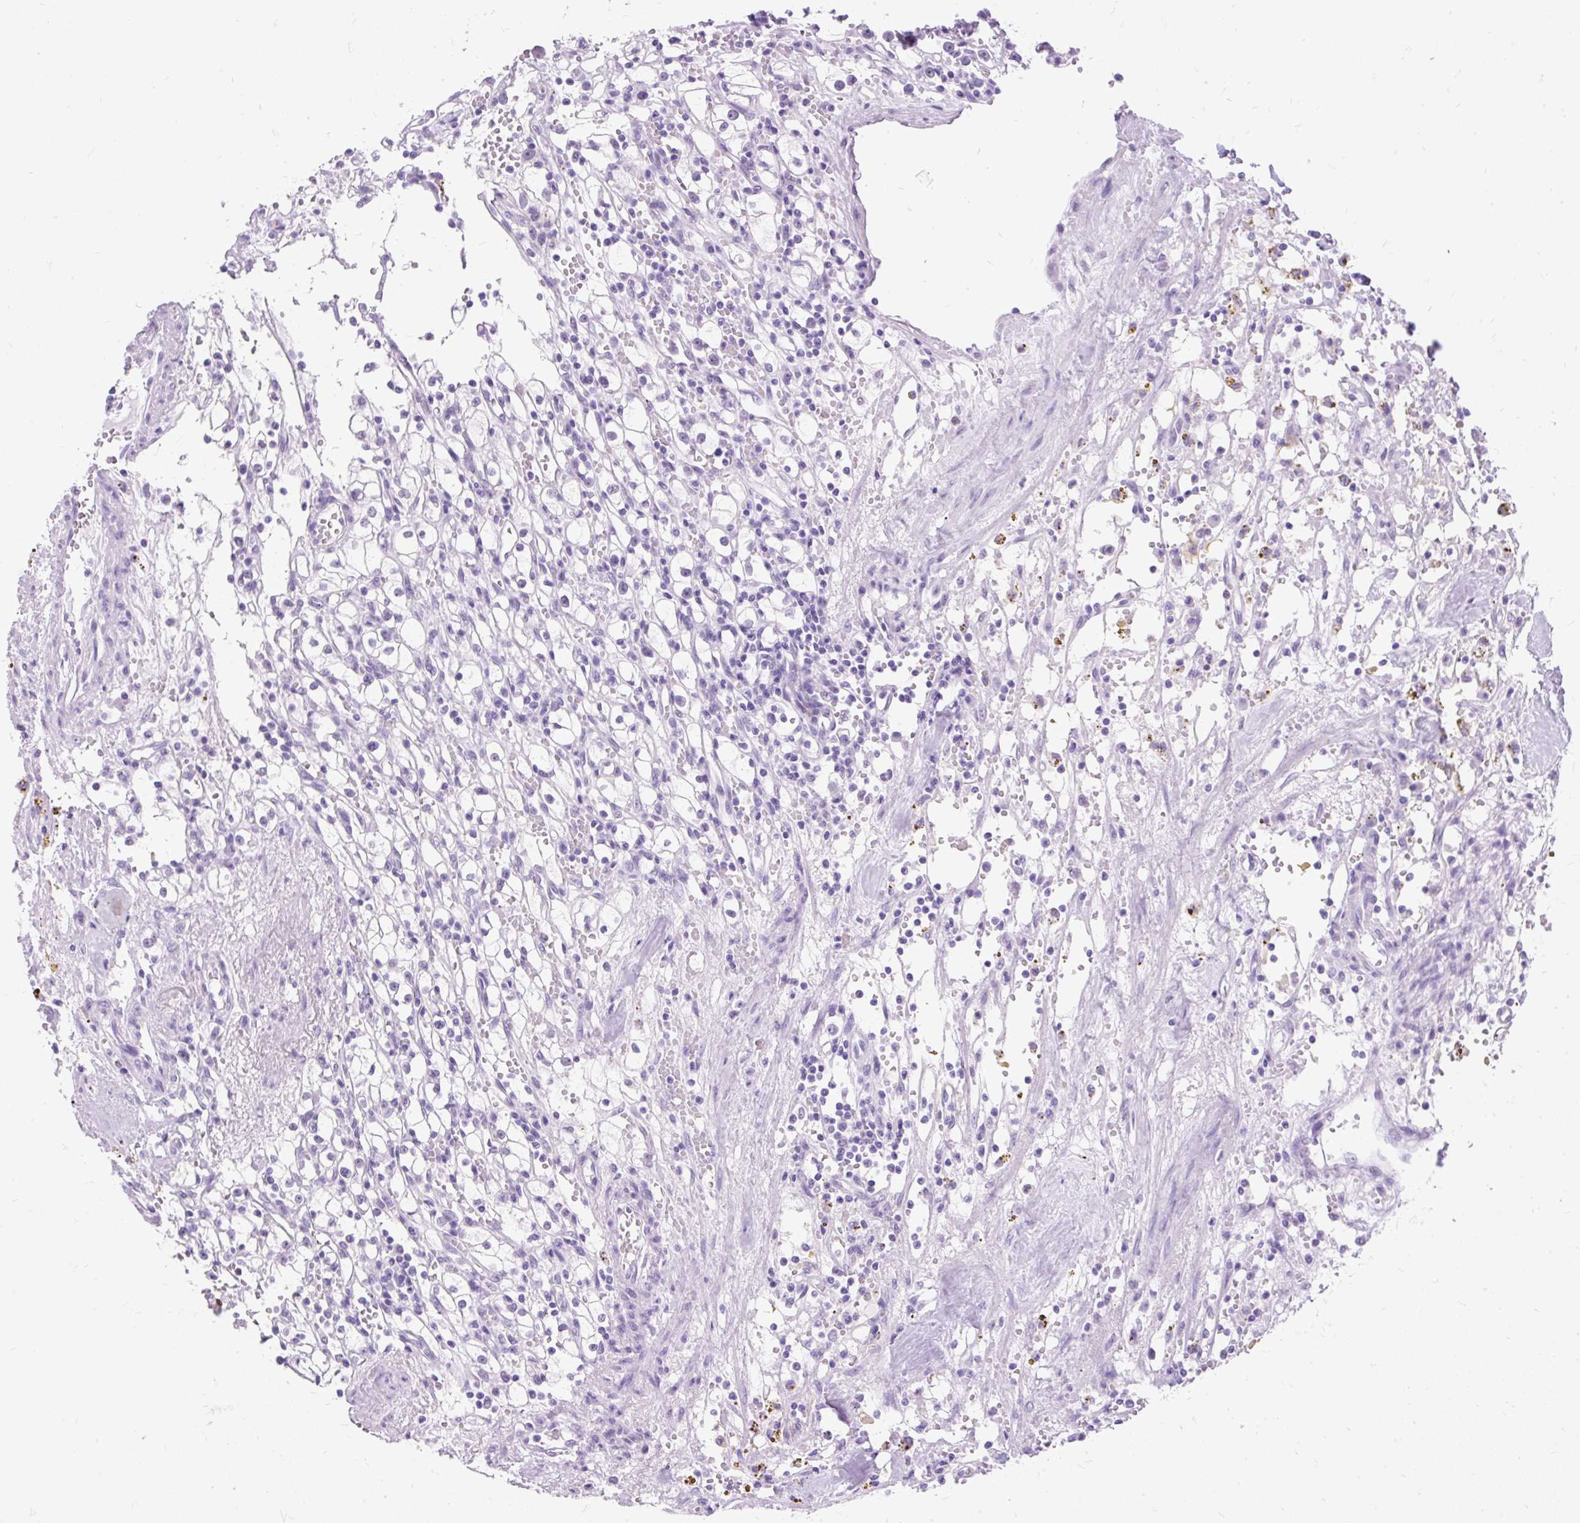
{"staining": {"intensity": "negative", "quantity": "none", "location": "none"}, "tissue": "renal cancer", "cell_type": "Tumor cells", "image_type": "cancer", "snomed": [{"axis": "morphology", "description": "Adenocarcinoma, NOS"}, {"axis": "topography", "description": "Kidney"}], "caption": "Protein analysis of adenocarcinoma (renal) shows no significant expression in tumor cells. (DAB (3,3'-diaminobenzidine) immunohistochemistry (IHC) visualized using brightfield microscopy, high magnification).", "gene": "SCGB1A1", "patient": {"sex": "male", "age": 56}}